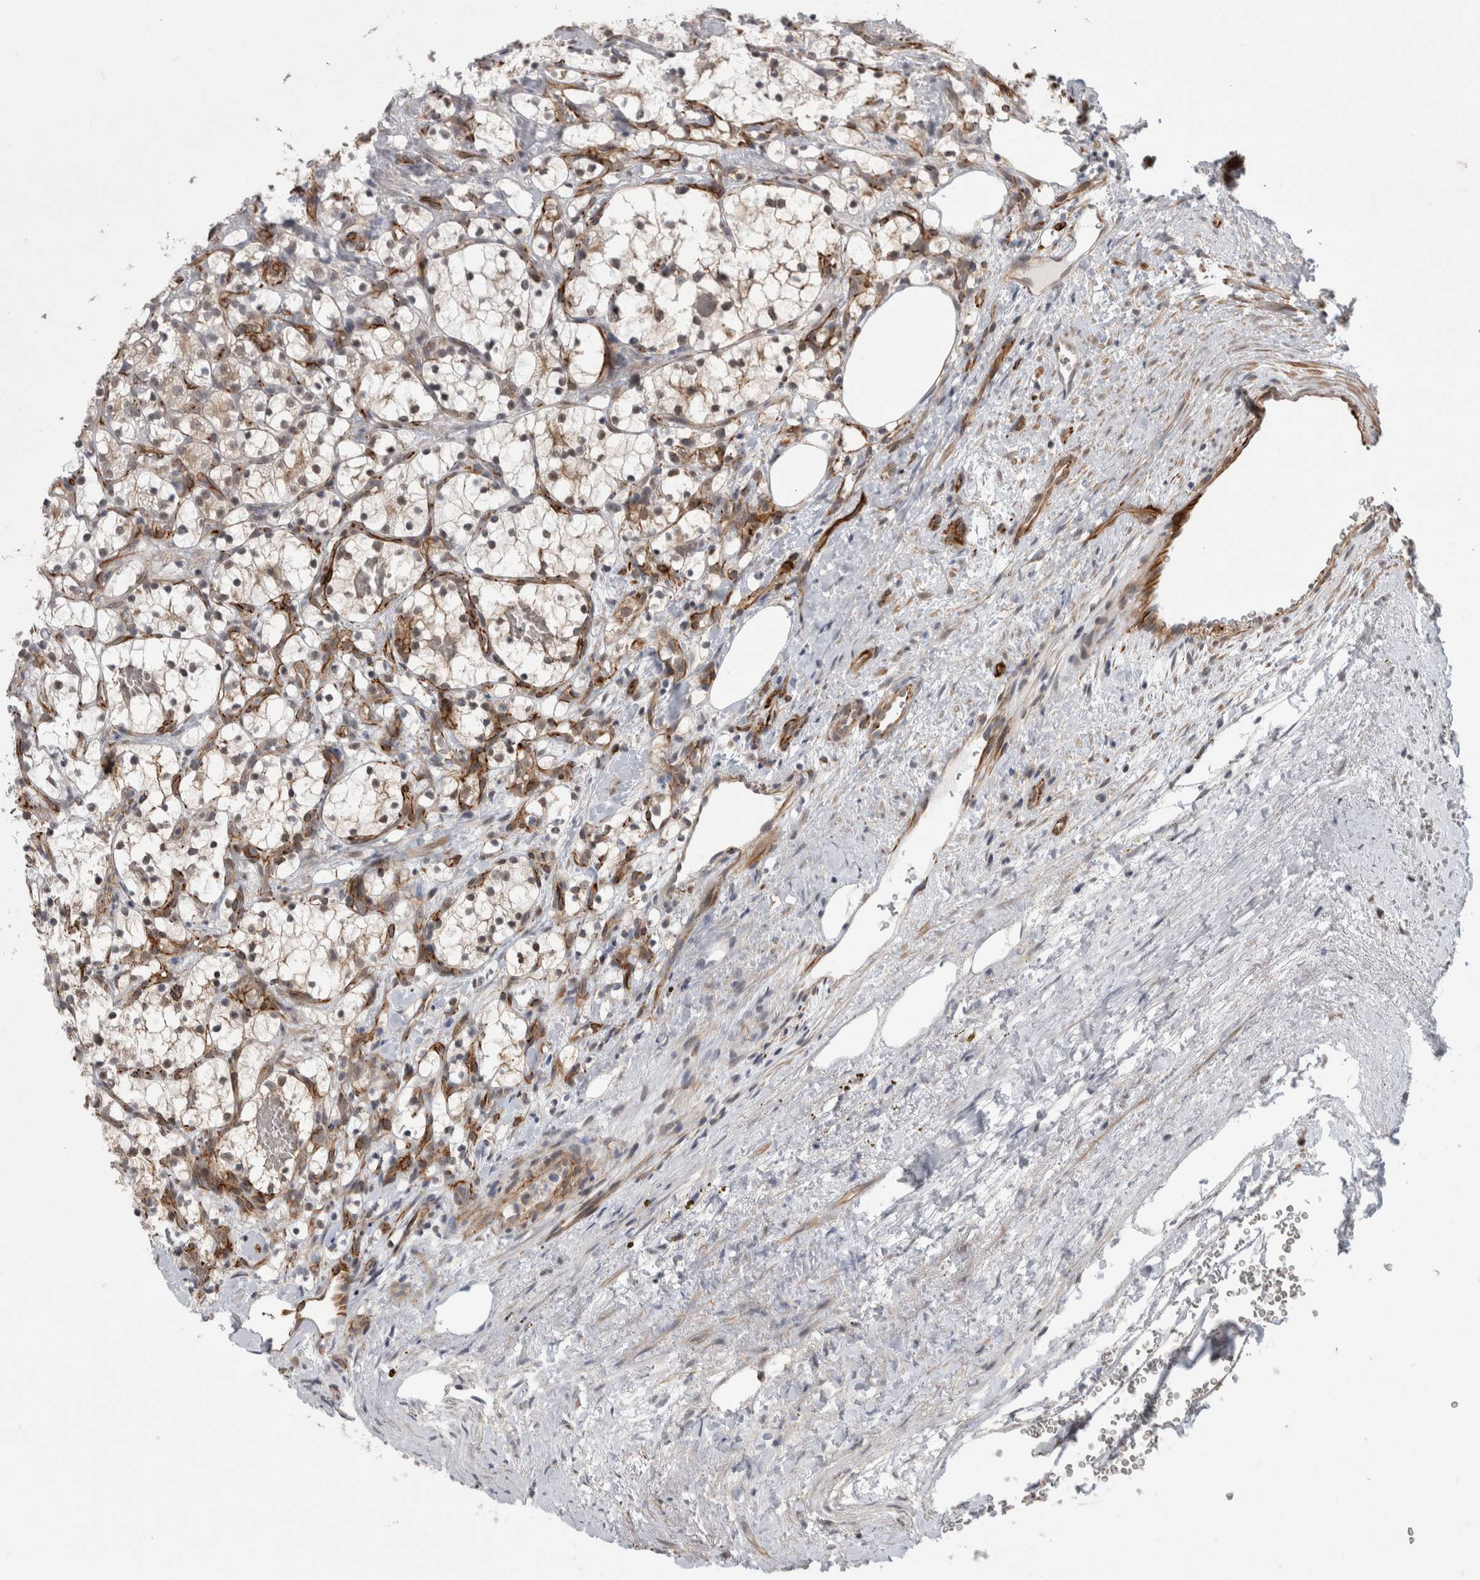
{"staining": {"intensity": "weak", "quantity": "25%-75%", "location": "cytoplasmic/membranous"}, "tissue": "renal cancer", "cell_type": "Tumor cells", "image_type": "cancer", "snomed": [{"axis": "morphology", "description": "Adenocarcinoma, NOS"}, {"axis": "topography", "description": "Kidney"}], "caption": "Immunohistochemistry (IHC) image of neoplastic tissue: human adenocarcinoma (renal) stained using immunohistochemistry reveals low levels of weak protein expression localized specifically in the cytoplasmic/membranous of tumor cells, appearing as a cytoplasmic/membranous brown color.", "gene": "FAM83H", "patient": {"sex": "female", "age": 69}}